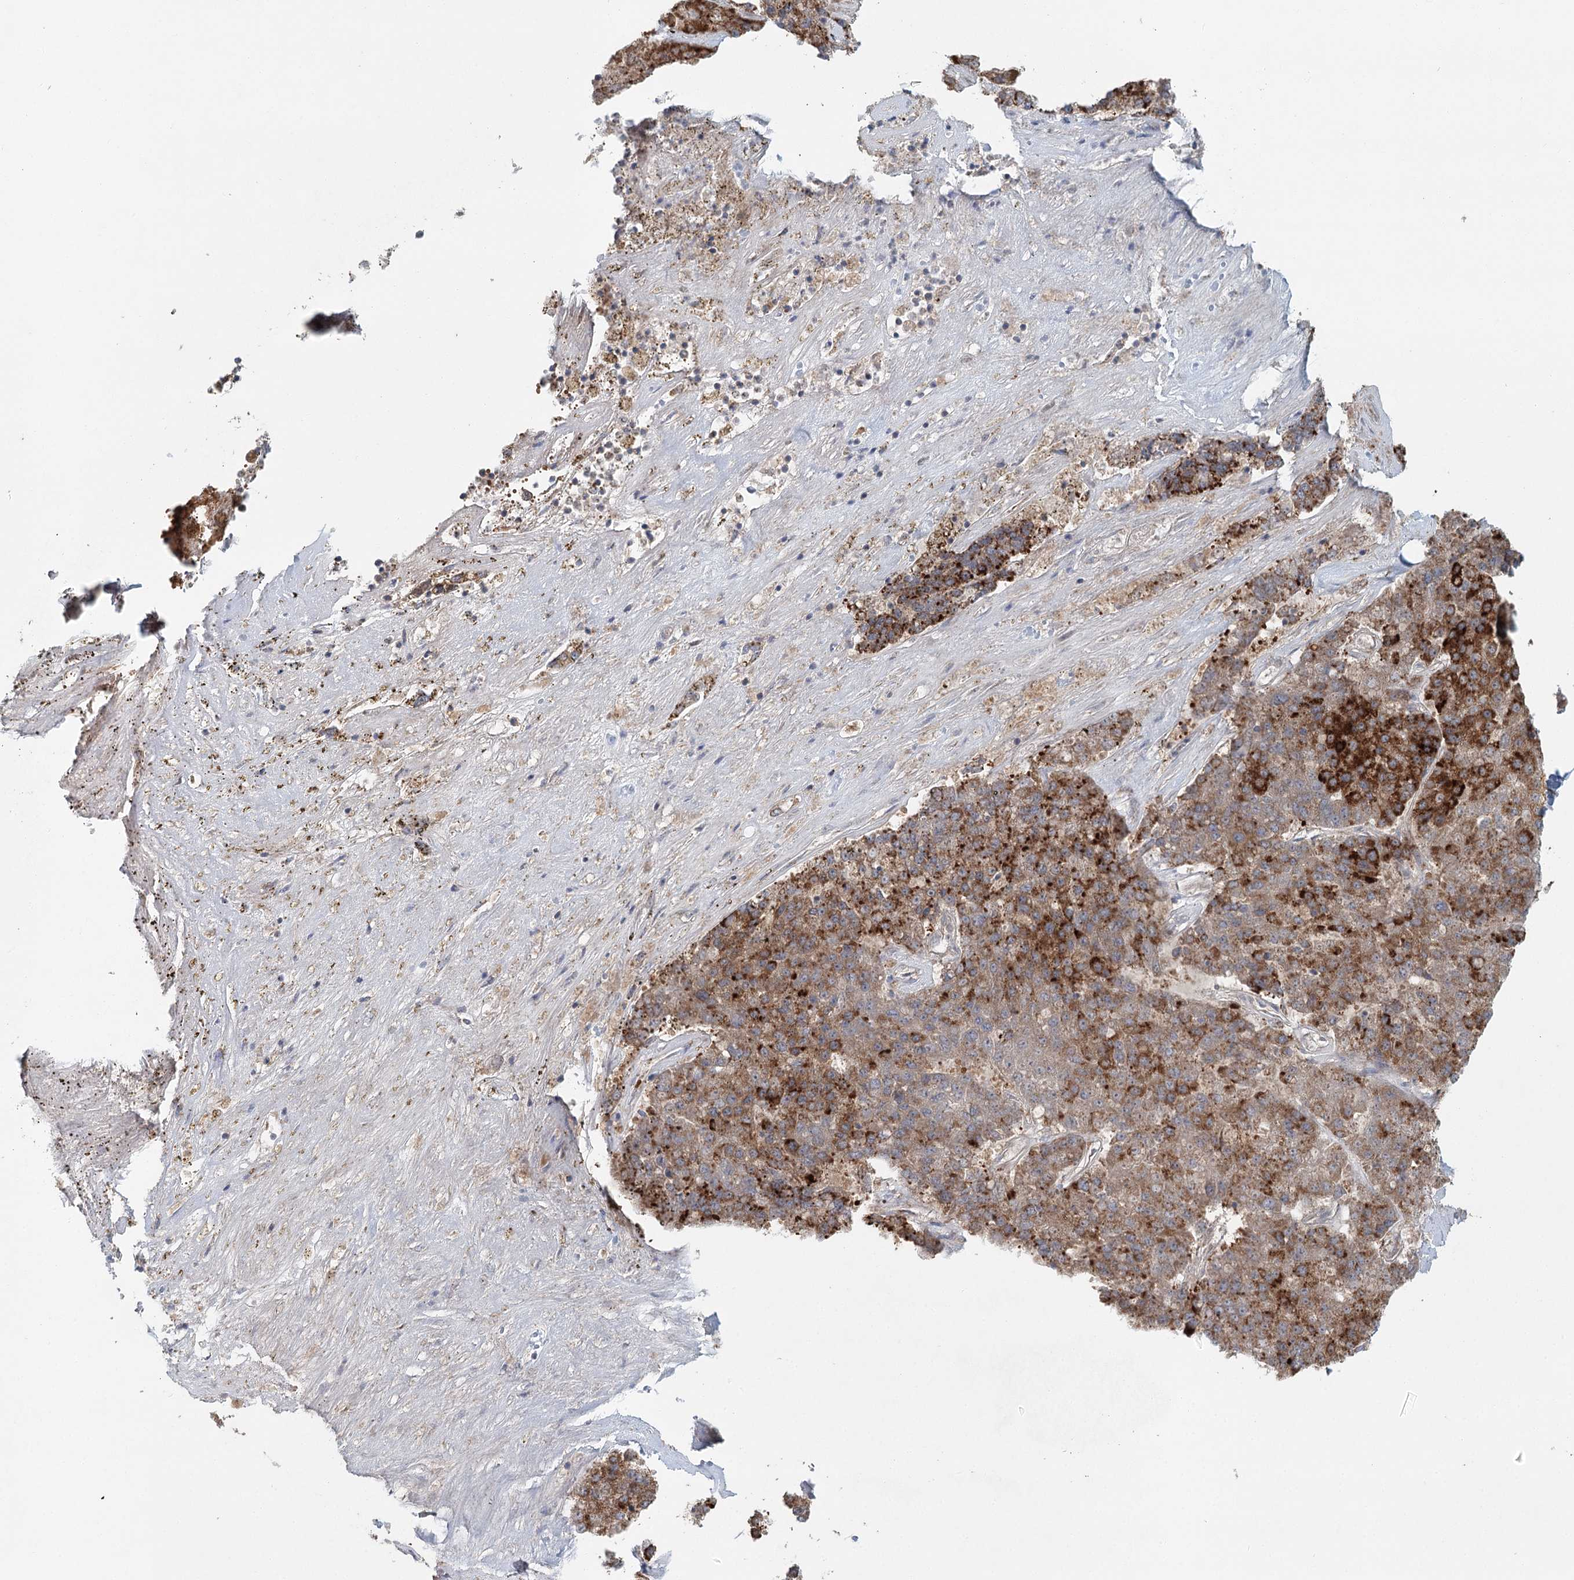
{"staining": {"intensity": "strong", "quantity": "25%-75%", "location": "cytoplasmic/membranous"}, "tissue": "pancreatic cancer", "cell_type": "Tumor cells", "image_type": "cancer", "snomed": [{"axis": "morphology", "description": "Adenocarcinoma, NOS"}, {"axis": "topography", "description": "Pancreas"}], "caption": "Pancreatic adenocarcinoma stained with IHC displays strong cytoplasmic/membranous expression in approximately 25%-75% of tumor cells.", "gene": "ADK", "patient": {"sex": "male", "age": 50}}